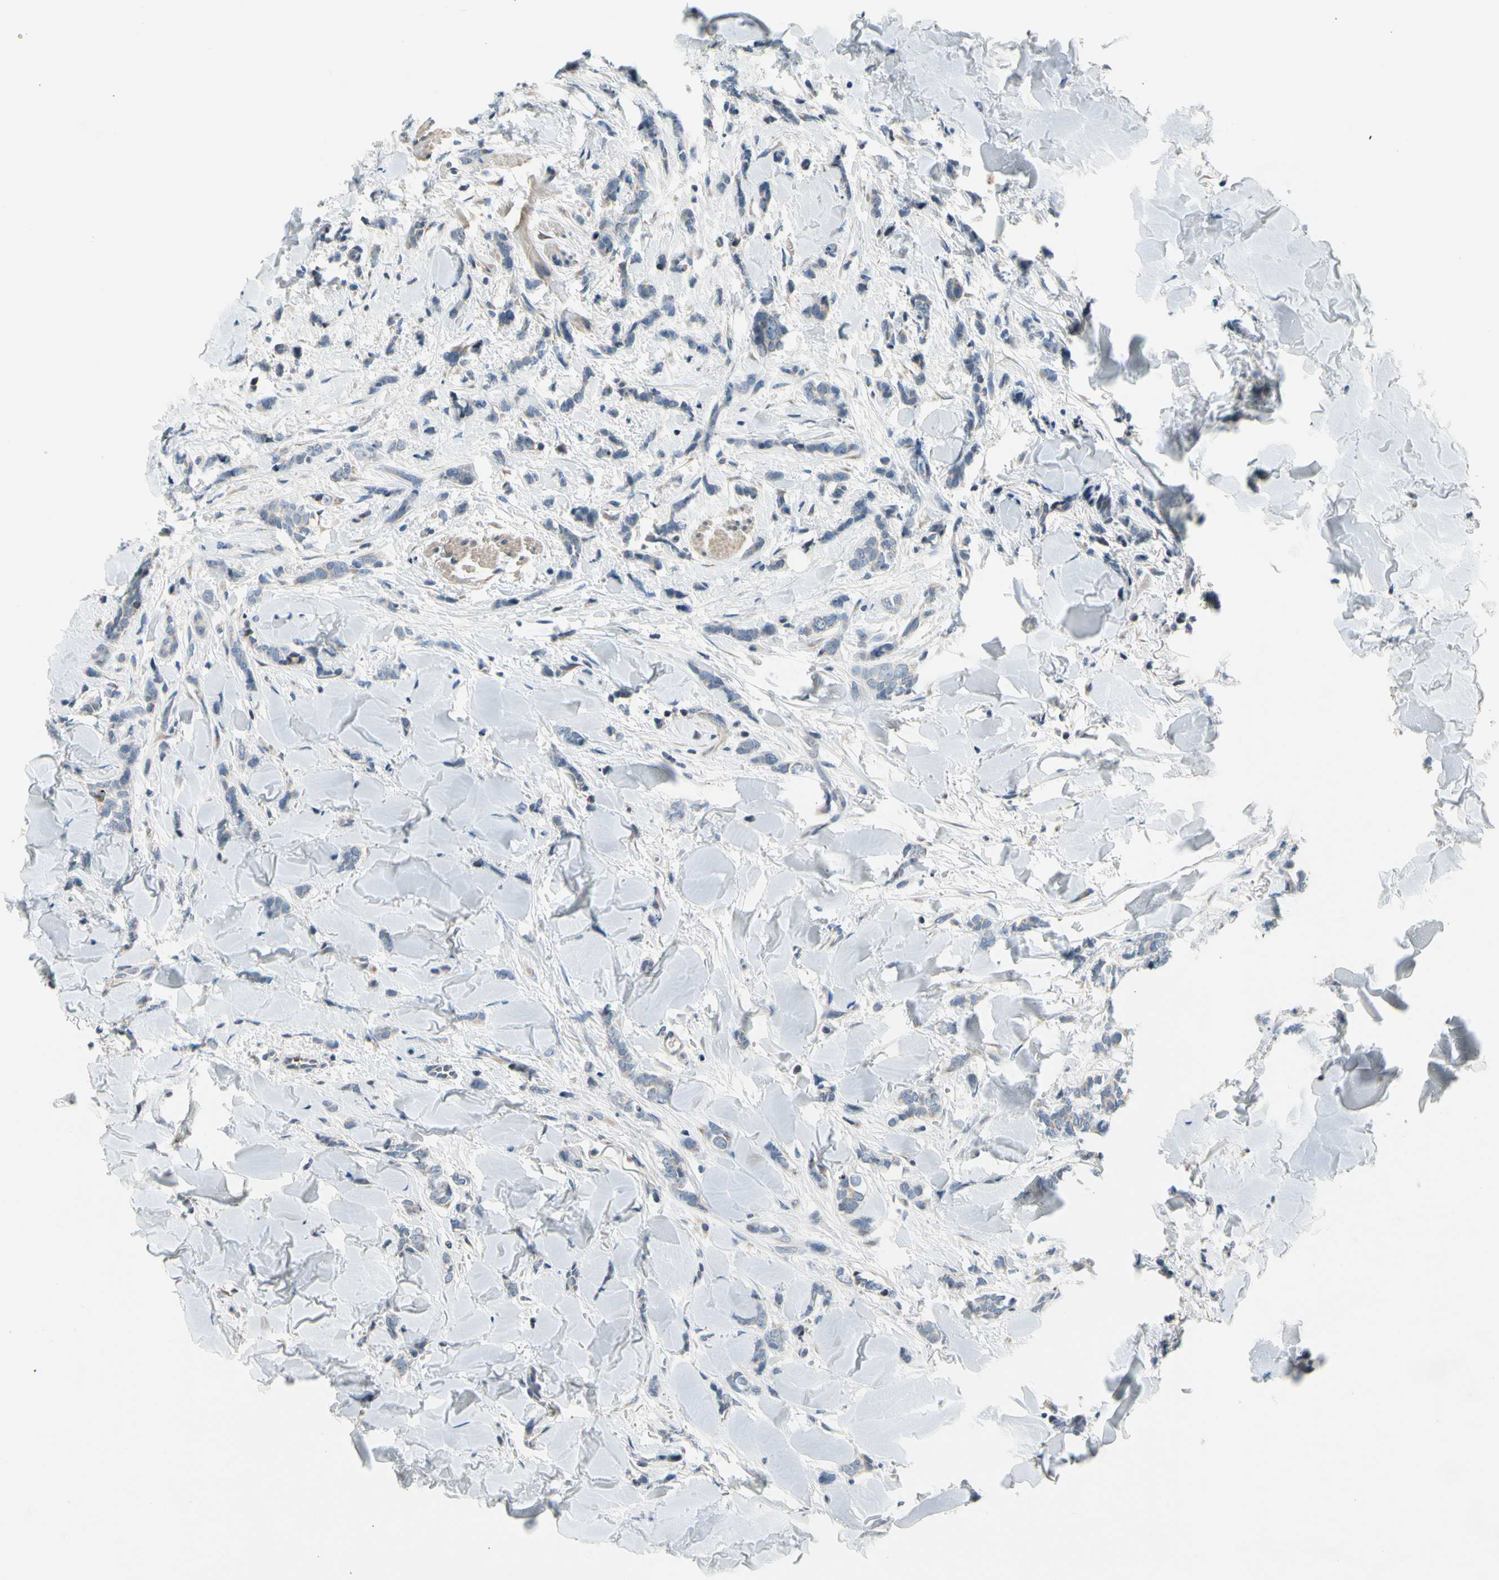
{"staining": {"intensity": "negative", "quantity": "none", "location": "none"}, "tissue": "breast cancer", "cell_type": "Tumor cells", "image_type": "cancer", "snomed": [{"axis": "morphology", "description": "Lobular carcinoma"}, {"axis": "topography", "description": "Skin"}, {"axis": "topography", "description": "Breast"}], "caption": "Breast cancer stained for a protein using IHC exhibits no expression tumor cells.", "gene": "SOX30", "patient": {"sex": "female", "age": 46}}